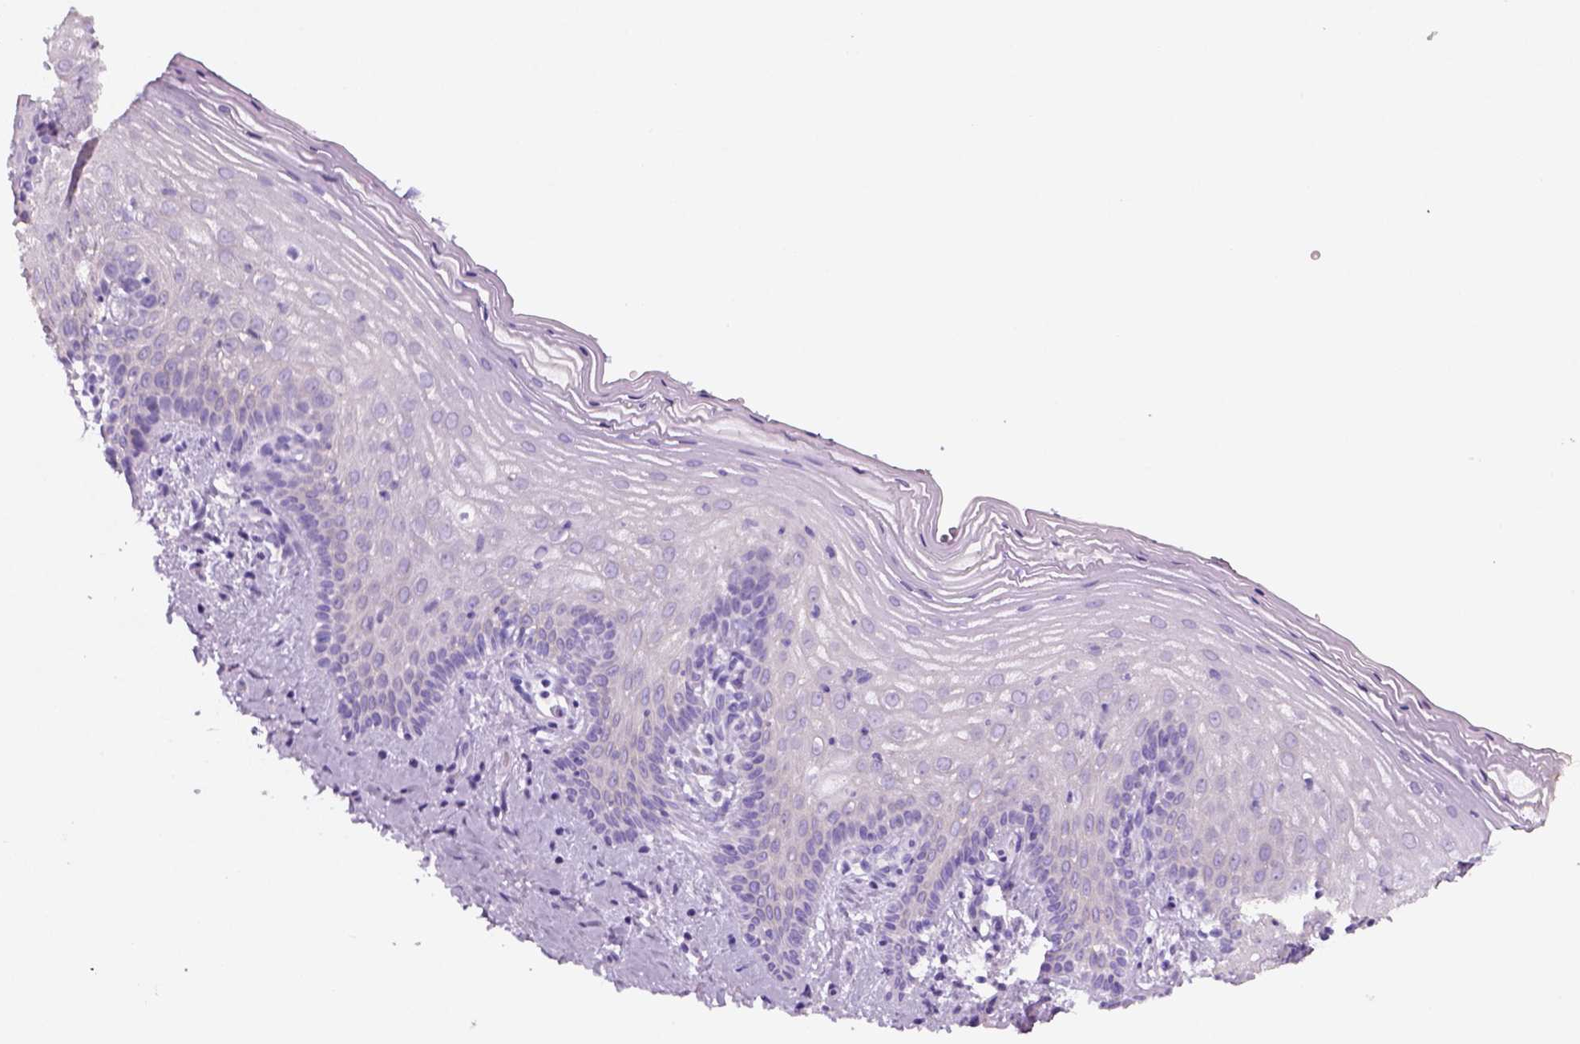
{"staining": {"intensity": "negative", "quantity": "none", "location": "none"}, "tissue": "vagina", "cell_type": "Squamous epithelial cells", "image_type": "normal", "snomed": [{"axis": "morphology", "description": "Normal tissue, NOS"}, {"axis": "topography", "description": "Vagina"}], "caption": "High magnification brightfield microscopy of unremarkable vagina stained with DAB (3,3'-diaminobenzidine) (brown) and counterstained with hematoxylin (blue): squamous epithelial cells show no significant expression. Nuclei are stained in blue.", "gene": "KRTAP11", "patient": {"sex": "female", "age": 45}}